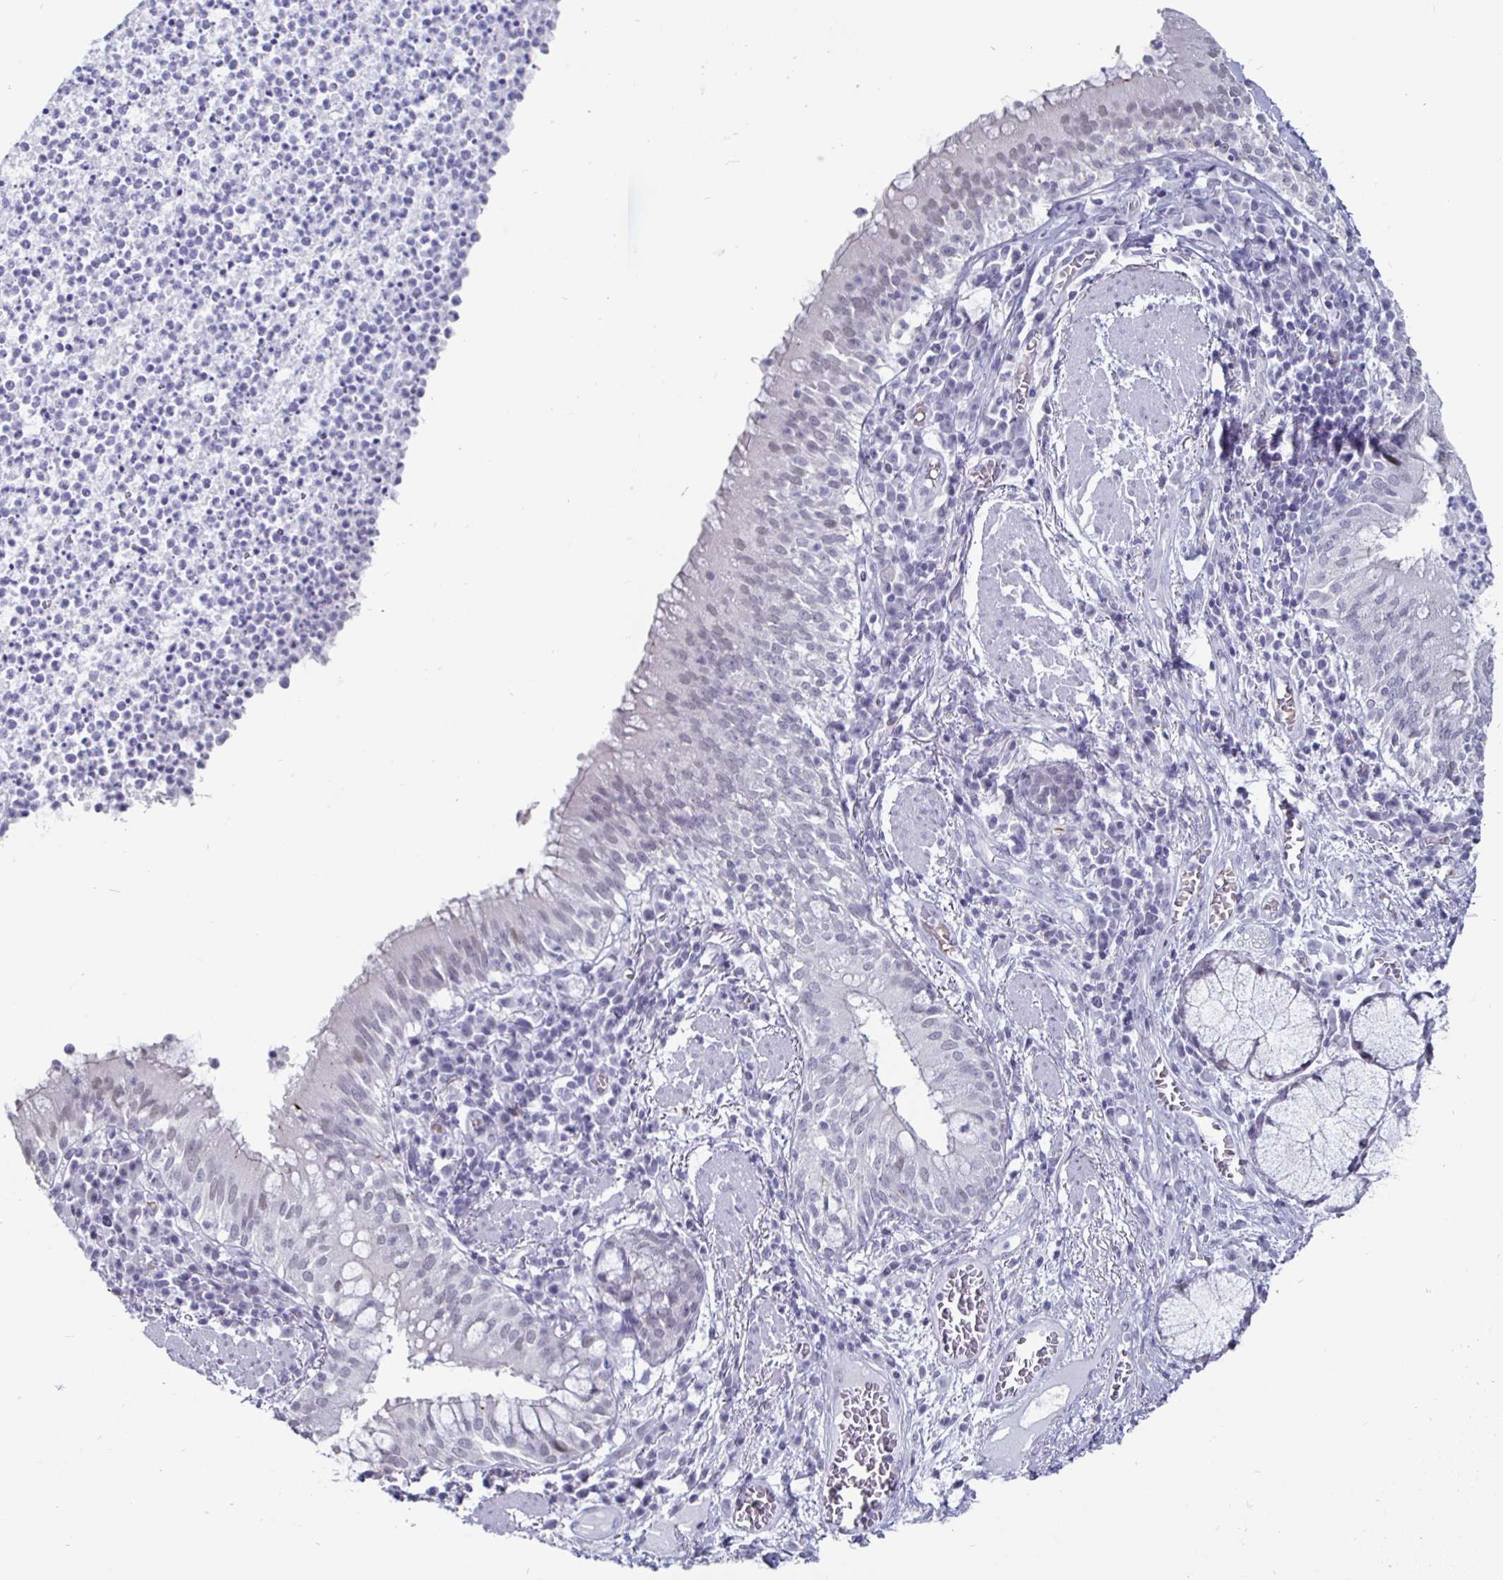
{"staining": {"intensity": "weak", "quantity": "<25%", "location": "cytoplasmic/membranous"}, "tissue": "bronchus", "cell_type": "Respiratory epithelial cells", "image_type": "normal", "snomed": [{"axis": "morphology", "description": "Normal tissue, NOS"}, {"axis": "topography", "description": "Lymph node"}, {"axis": "topography", "description": "Bronchus"}], "caption": "Bronchus was stained to show a protein in brown. There is no significant staining in respiratory epithelial cells. (Stains: DAB (3,3'-diaminobenzidine) IHC with hematoxylin counter stain, Microscopy: brightfield microscopy at high magnification).", "gene": "OOSP2", "patient": {"sex": "male", "age": 56}}